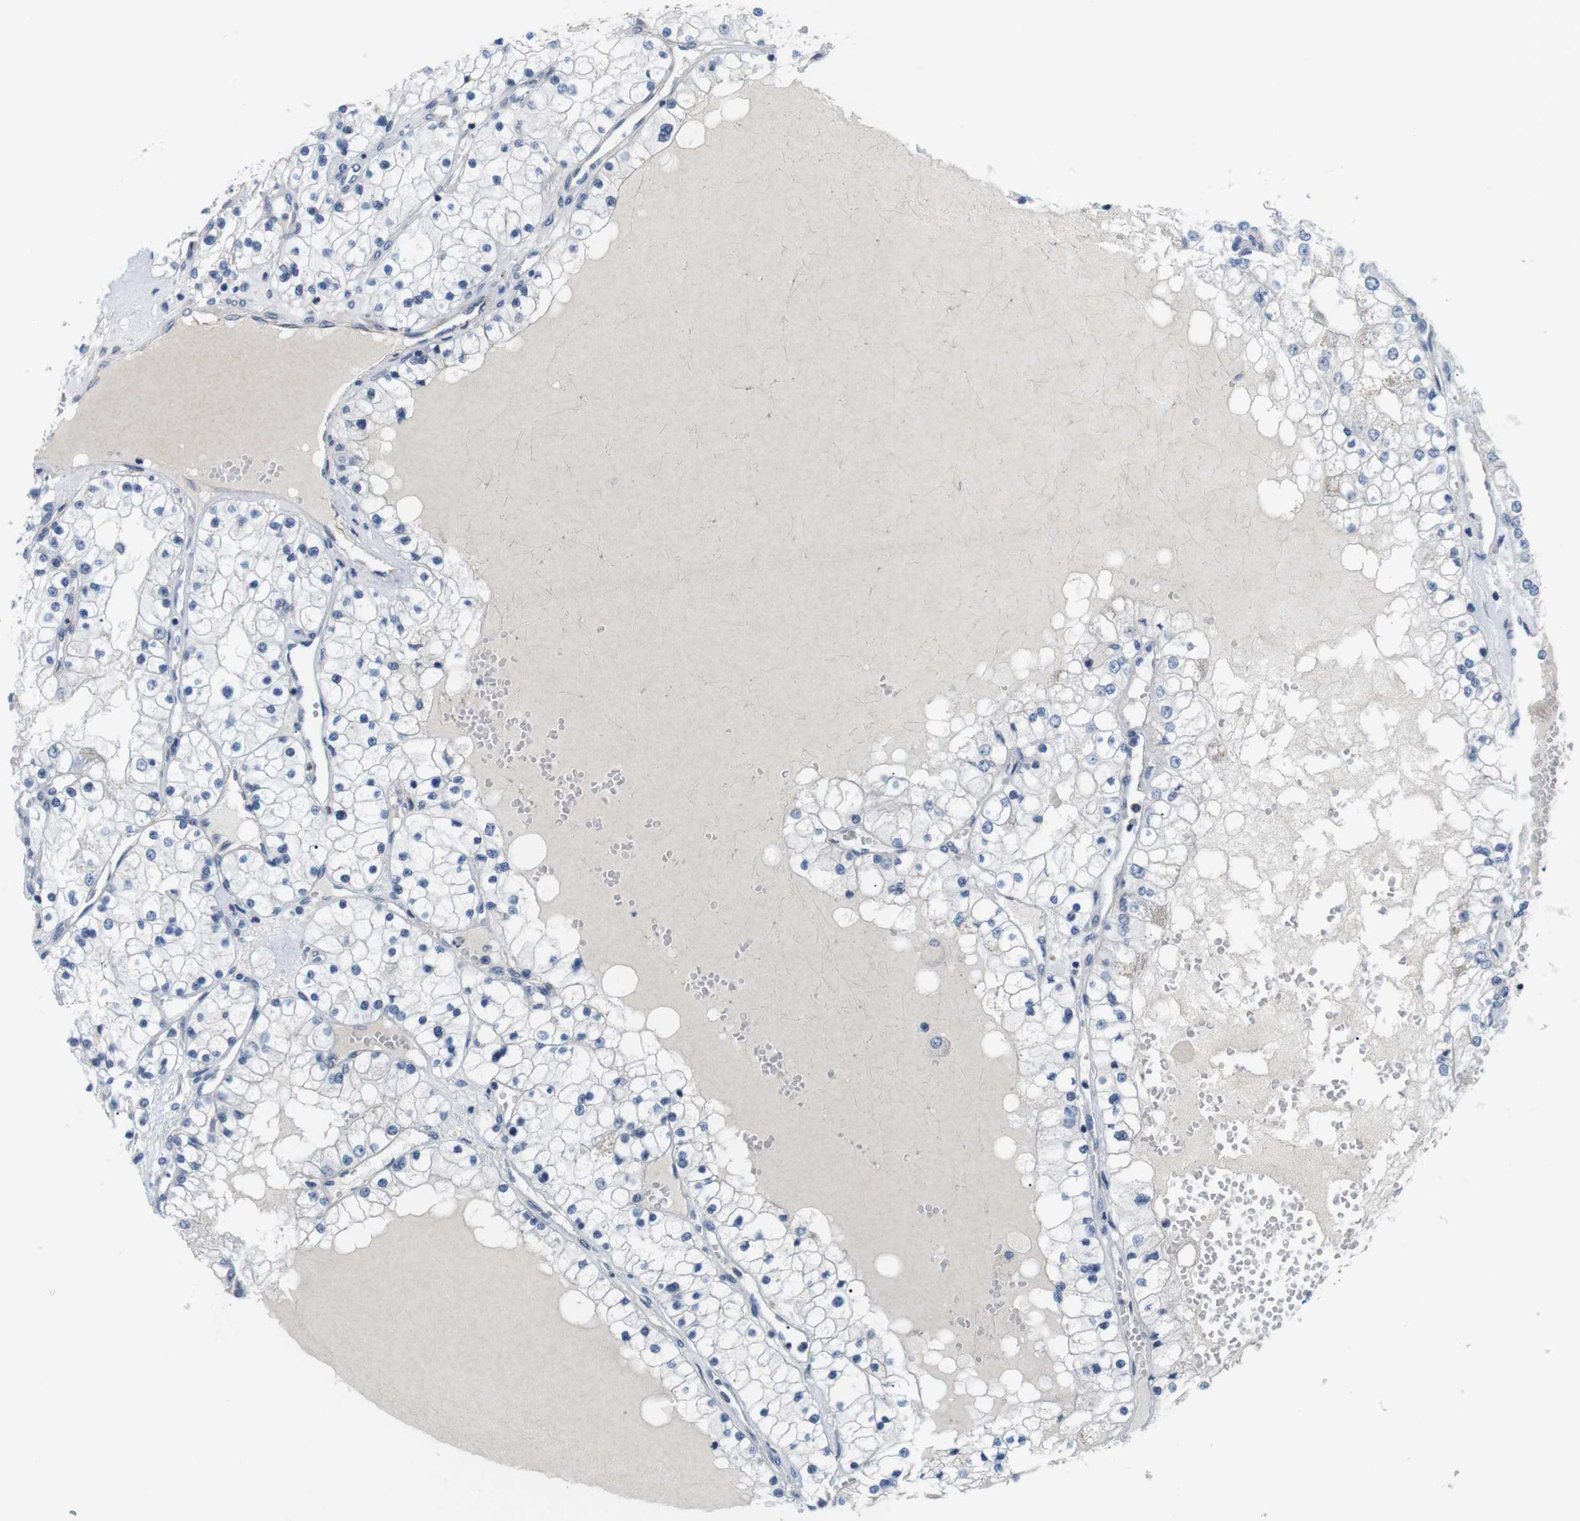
{"staining": {"intensity": "negative", "quantity": "none", "location": "none"}, "tissue": "renal cancer", "cell_type": "Tumor cells", "image_type": "cancer", "snomed": [{"axis": "morphology", "description": "Adenocarcinoma, NOS"}, {"axis": "topography", "description": "Kidney"}], "caption": "An immunohistochemistry histopathology image of renal adenocarcinoma is shown. There is no staining in tumor cells of renal adenocarcinoma.", "gene": "NECTIN1", "patient": {"sex": "male", "age": 68}}